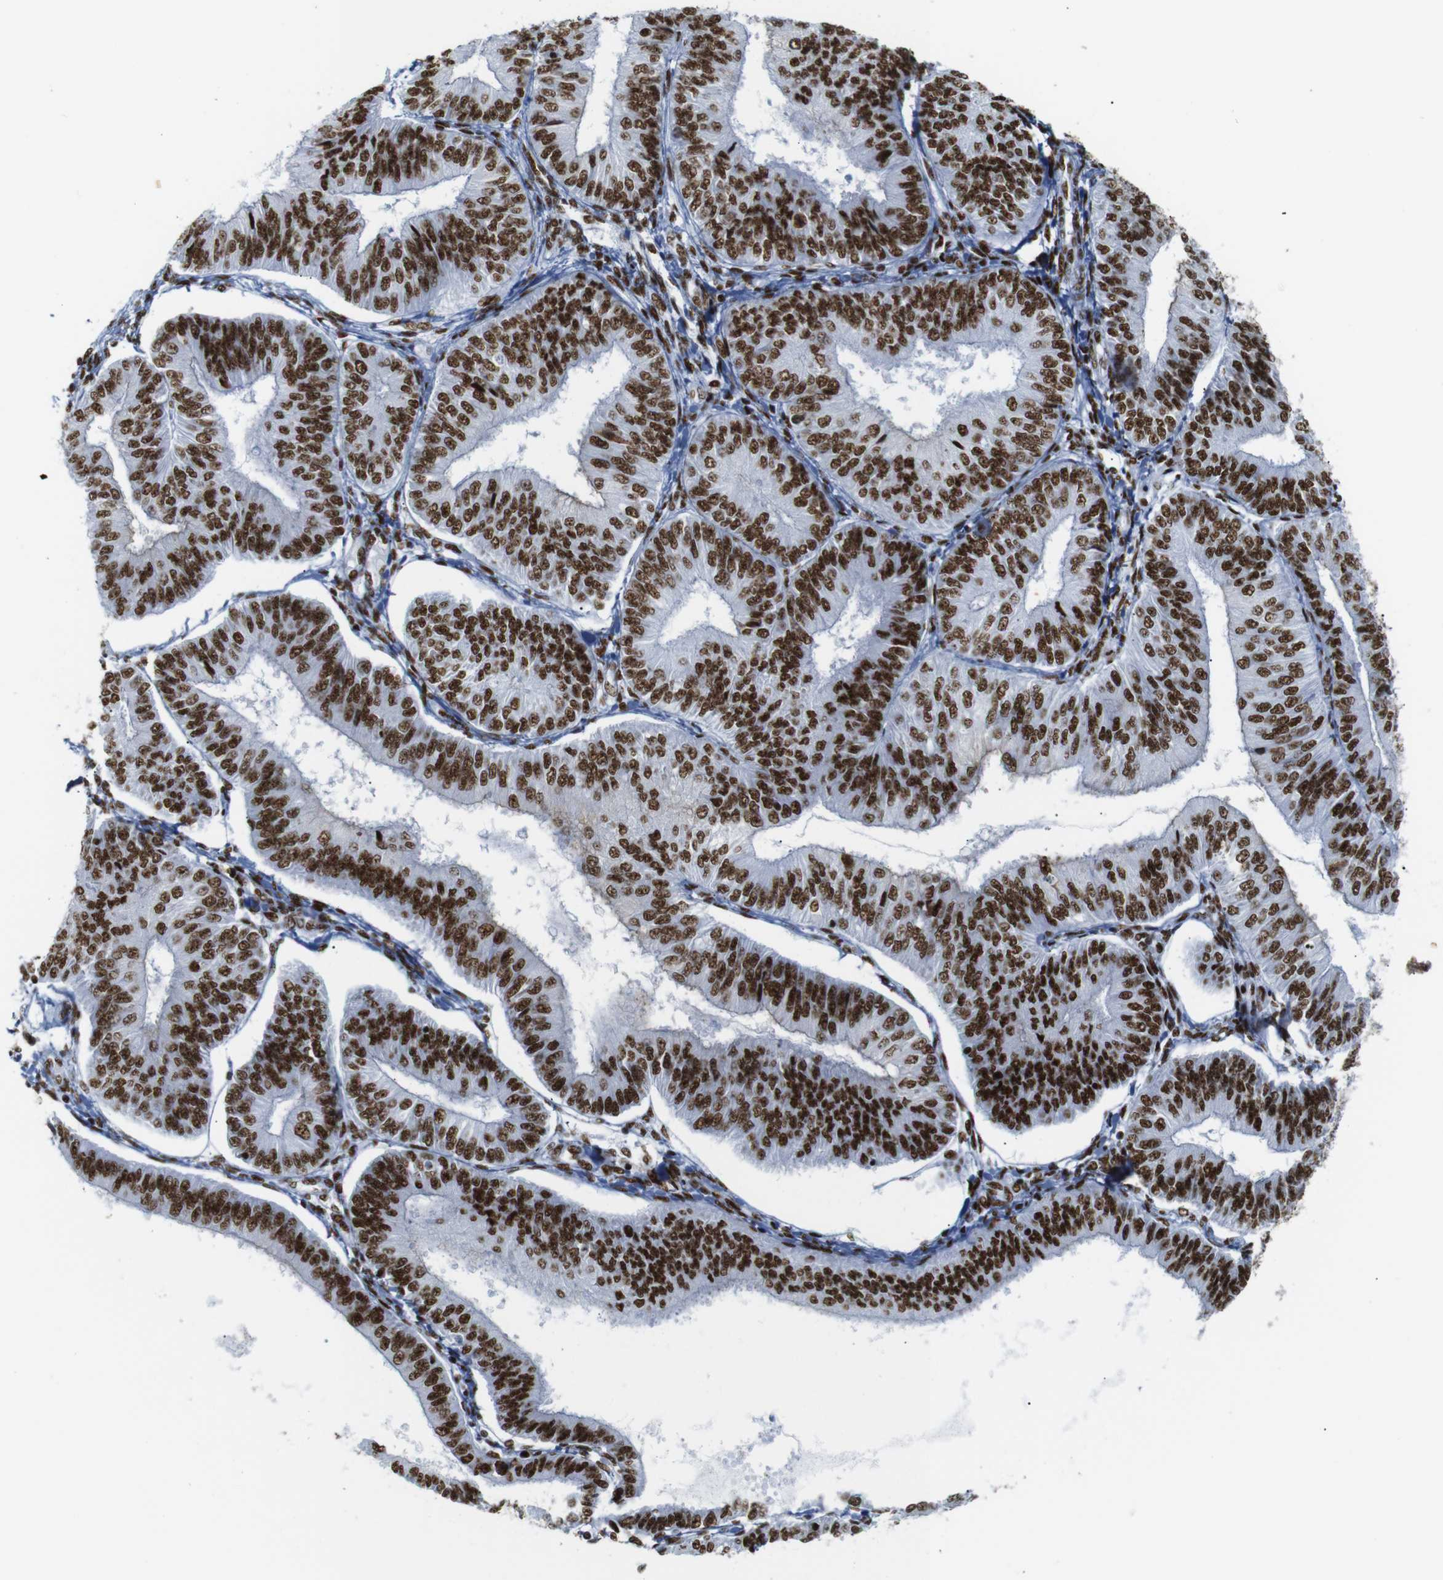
{"staining": {"intensity": "strong", "quantity": ">75%", "location": "nuclear"}, "tissue": "endometrial cancer", "cell_type": "Tumor cells", "image_type": "cancer", "snomed": [{"axis": "morphology", "description": "Adenocarcinoma, NOS"}, {"axis": "topography", "description": "Endometrium"}], "caption": "This is an image of IHC staining of adenocarcinoma (endometrial), which shows strong staining in the nuclear of tumor cells.", "gene": "TRA2B", "patient": {"sex": "female", "age": 58}}